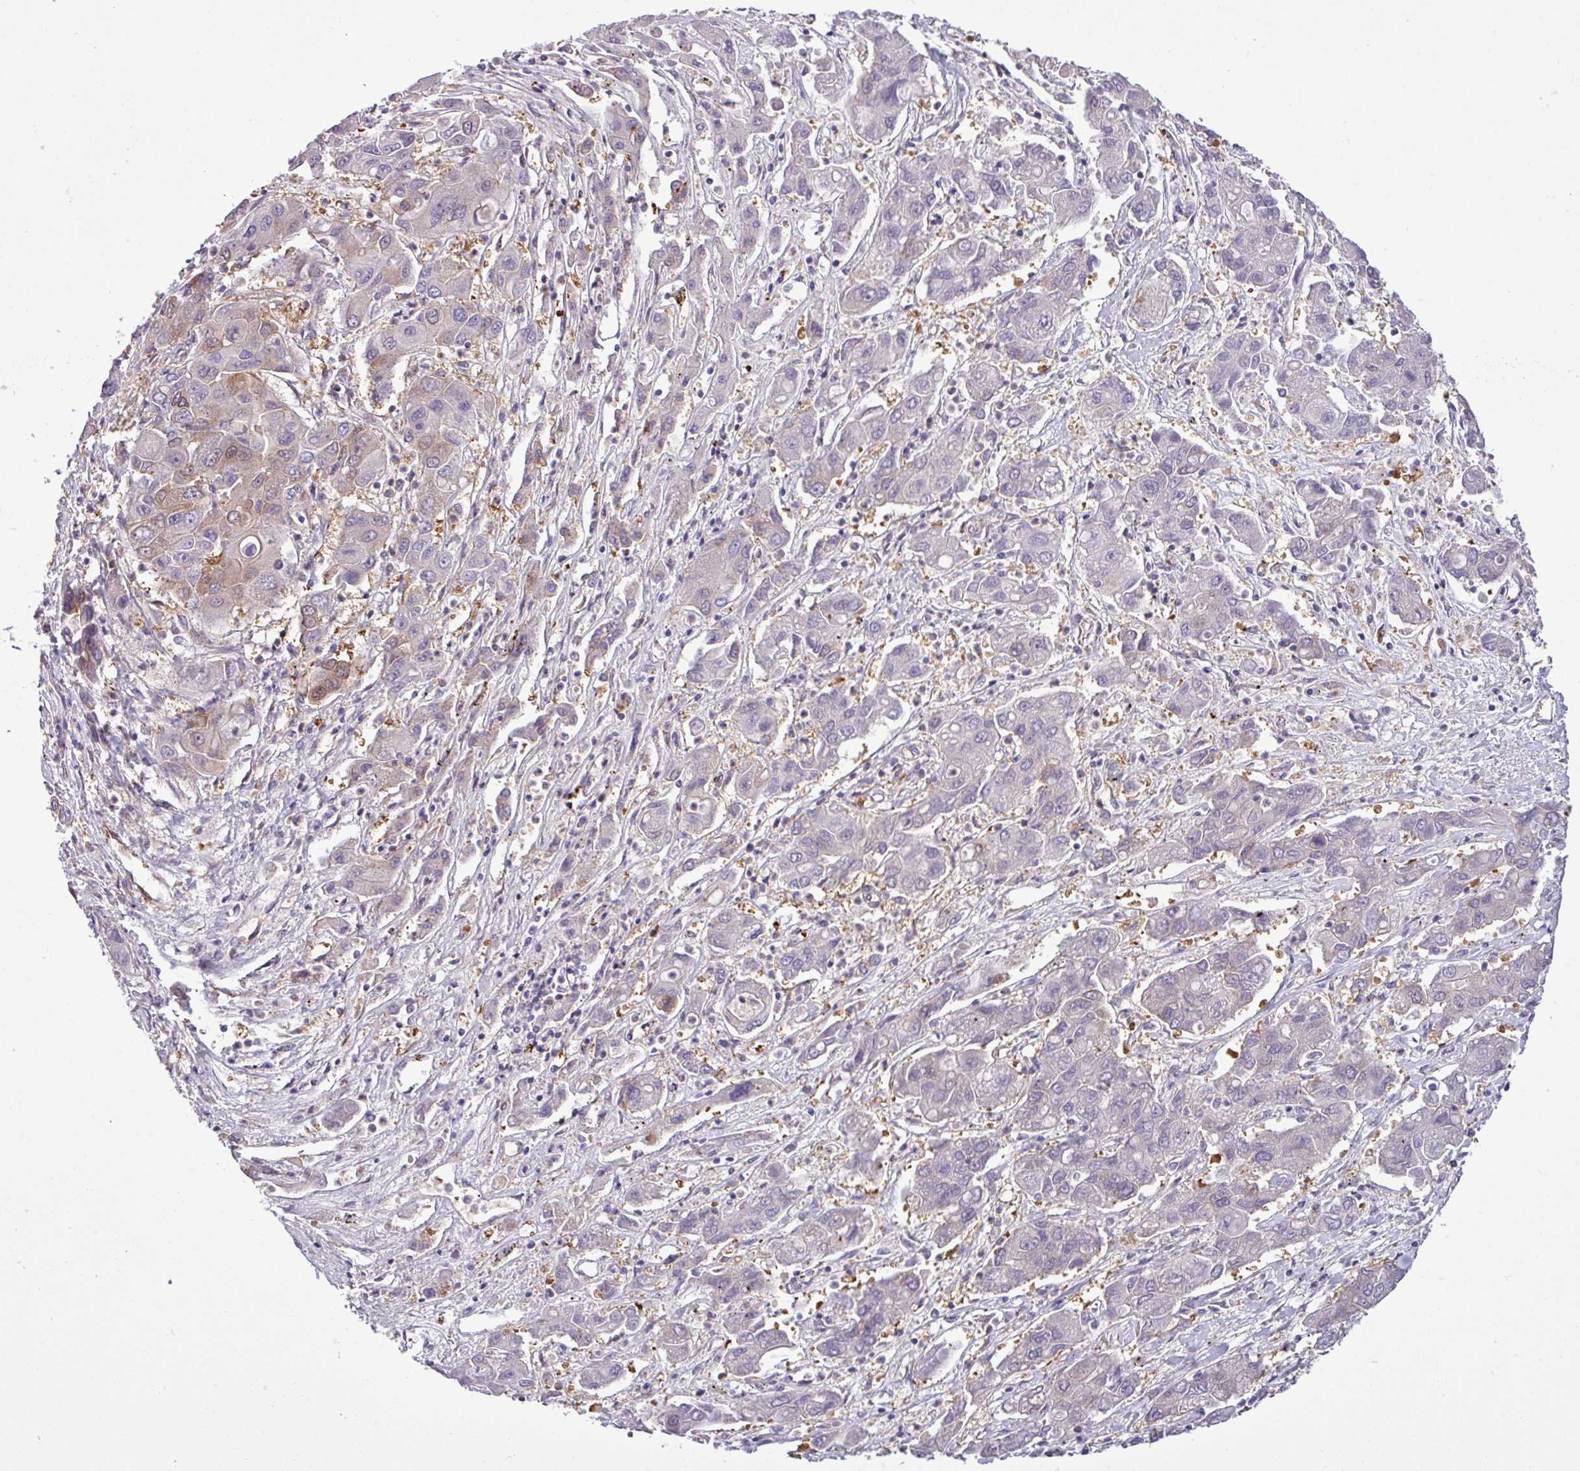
{"staining": {"intensity": "moderate", "quantity": "25%-75%", "location": "cytoplasmic/membranous,nuclear"}, "tissue": "liver cancer", "cell_type": "Tumor cells", "image_type": "cancer", "snomed": [{"axis": "morphology", "description": "Cholangiocarcinoma"}, {"axis": "topography", "description": "Liver"}], "caption": "Protein expression analysis of liver cancer shows moderate cytoplasmic/membranous and nuclear positivity in about 25%-75% of tumor cells.", "gene": "CARHSP1", "patient": {"sex": "male", "age": 67}}